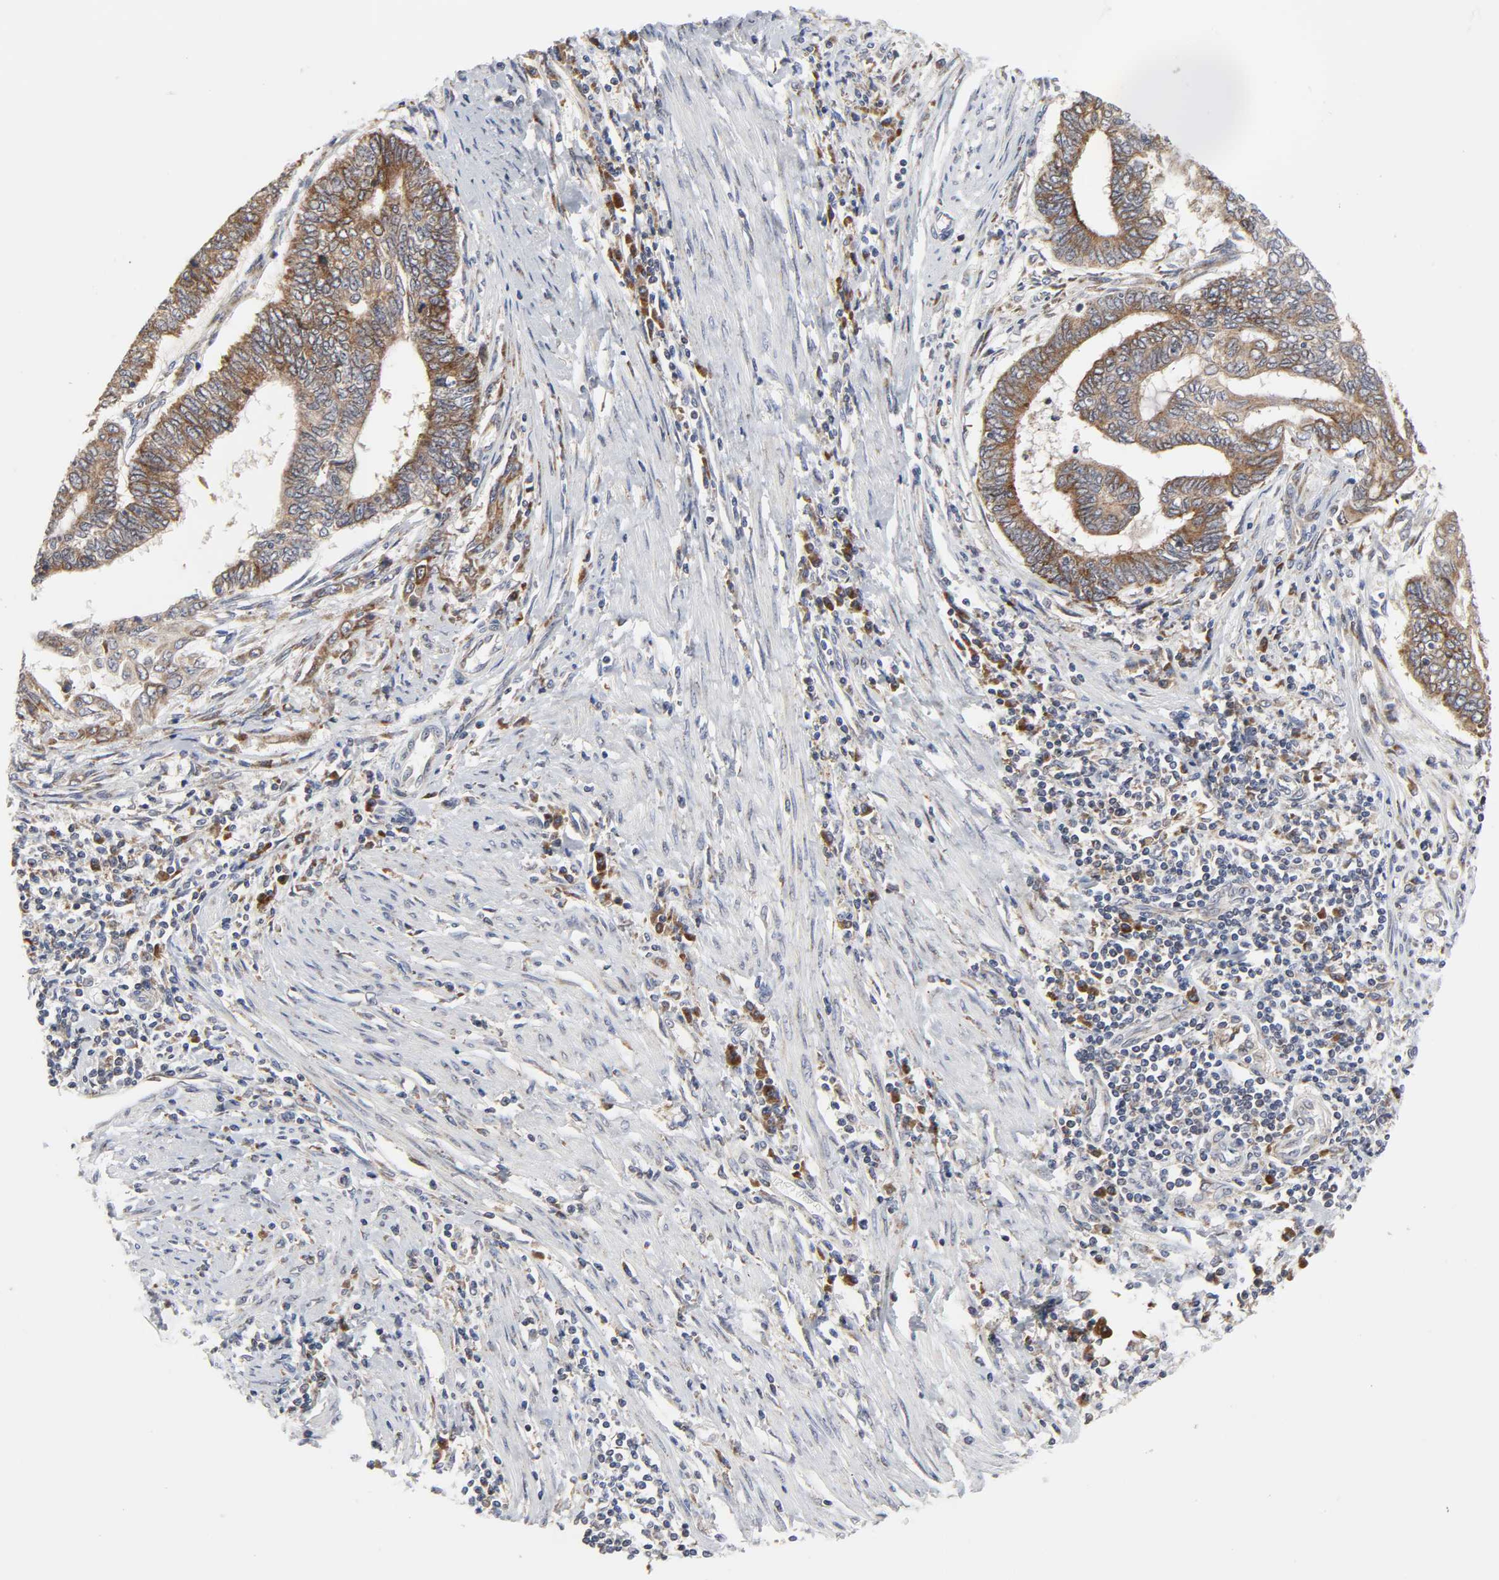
{"staining": {"intensity": "moderate", "quantity": ">75%", "location": "cytoplasmic/membranous"}, "tissue": "endometrial cancer", "cell_type": "Tumor cells", "image_type": "cancer", "snomed": [{"axis": "morphology", "description": "Adenocarcinoma, NOS"}, {"axis": "topography", "description": "Uterus"}, {"axis": "topography", "description": "Endometrium"}], "caption": "DAB immunohistochemical staining of human adenocarcinoma (endometrial) demonstrates moderate cytoplasmic/membranous protein positivity in approximately >75% of tumor cells.", "gene": "BAX", "patient": {"sex": "female", "age": 70}}